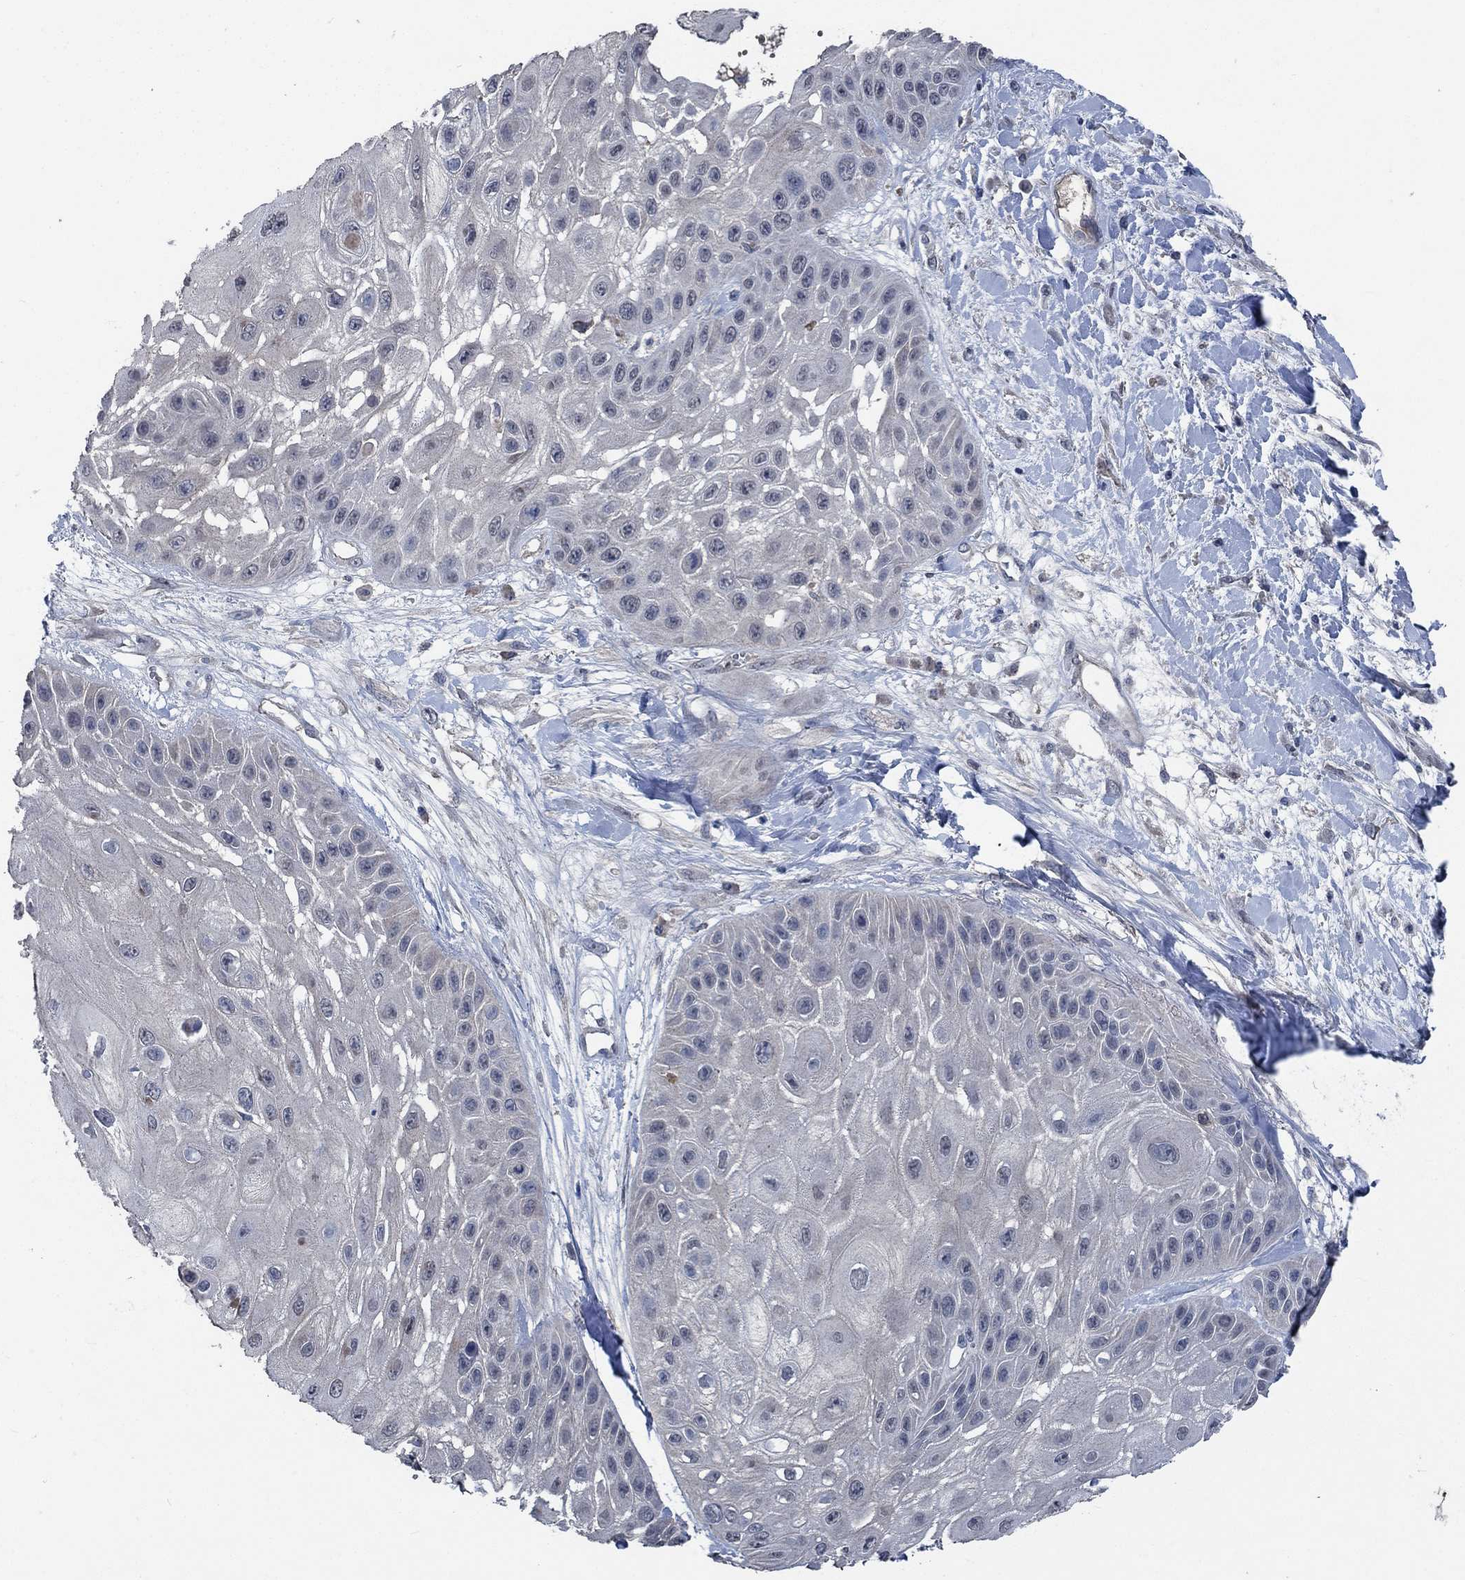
{"staining": {"intensity": "negative", "quantity": "none", "location": "none"}, "tissue": "skin cancer", "cell_type": "Tumor cells", "image_type": "cancer", "snomed": [{"axis": "morphology", "description": "Normal tissue, NOS"}, {"axis": "morphology", "description": "Squamous cell carcinoma, NOS"}, {"axis": "topography", "description": "Skin"}], "caption": "DAB (3,3'-diaminobenzidine) immunohistochemical staining of skin squamous cell carcinoma reveals no significant positivity in tumor cells. (Brightfield microscopy of DAB (3,3'-diaminobenzidine) IHC at high magnification).", "gene": "OBSCN", "patient": {"sex": "male", "age": 79}}